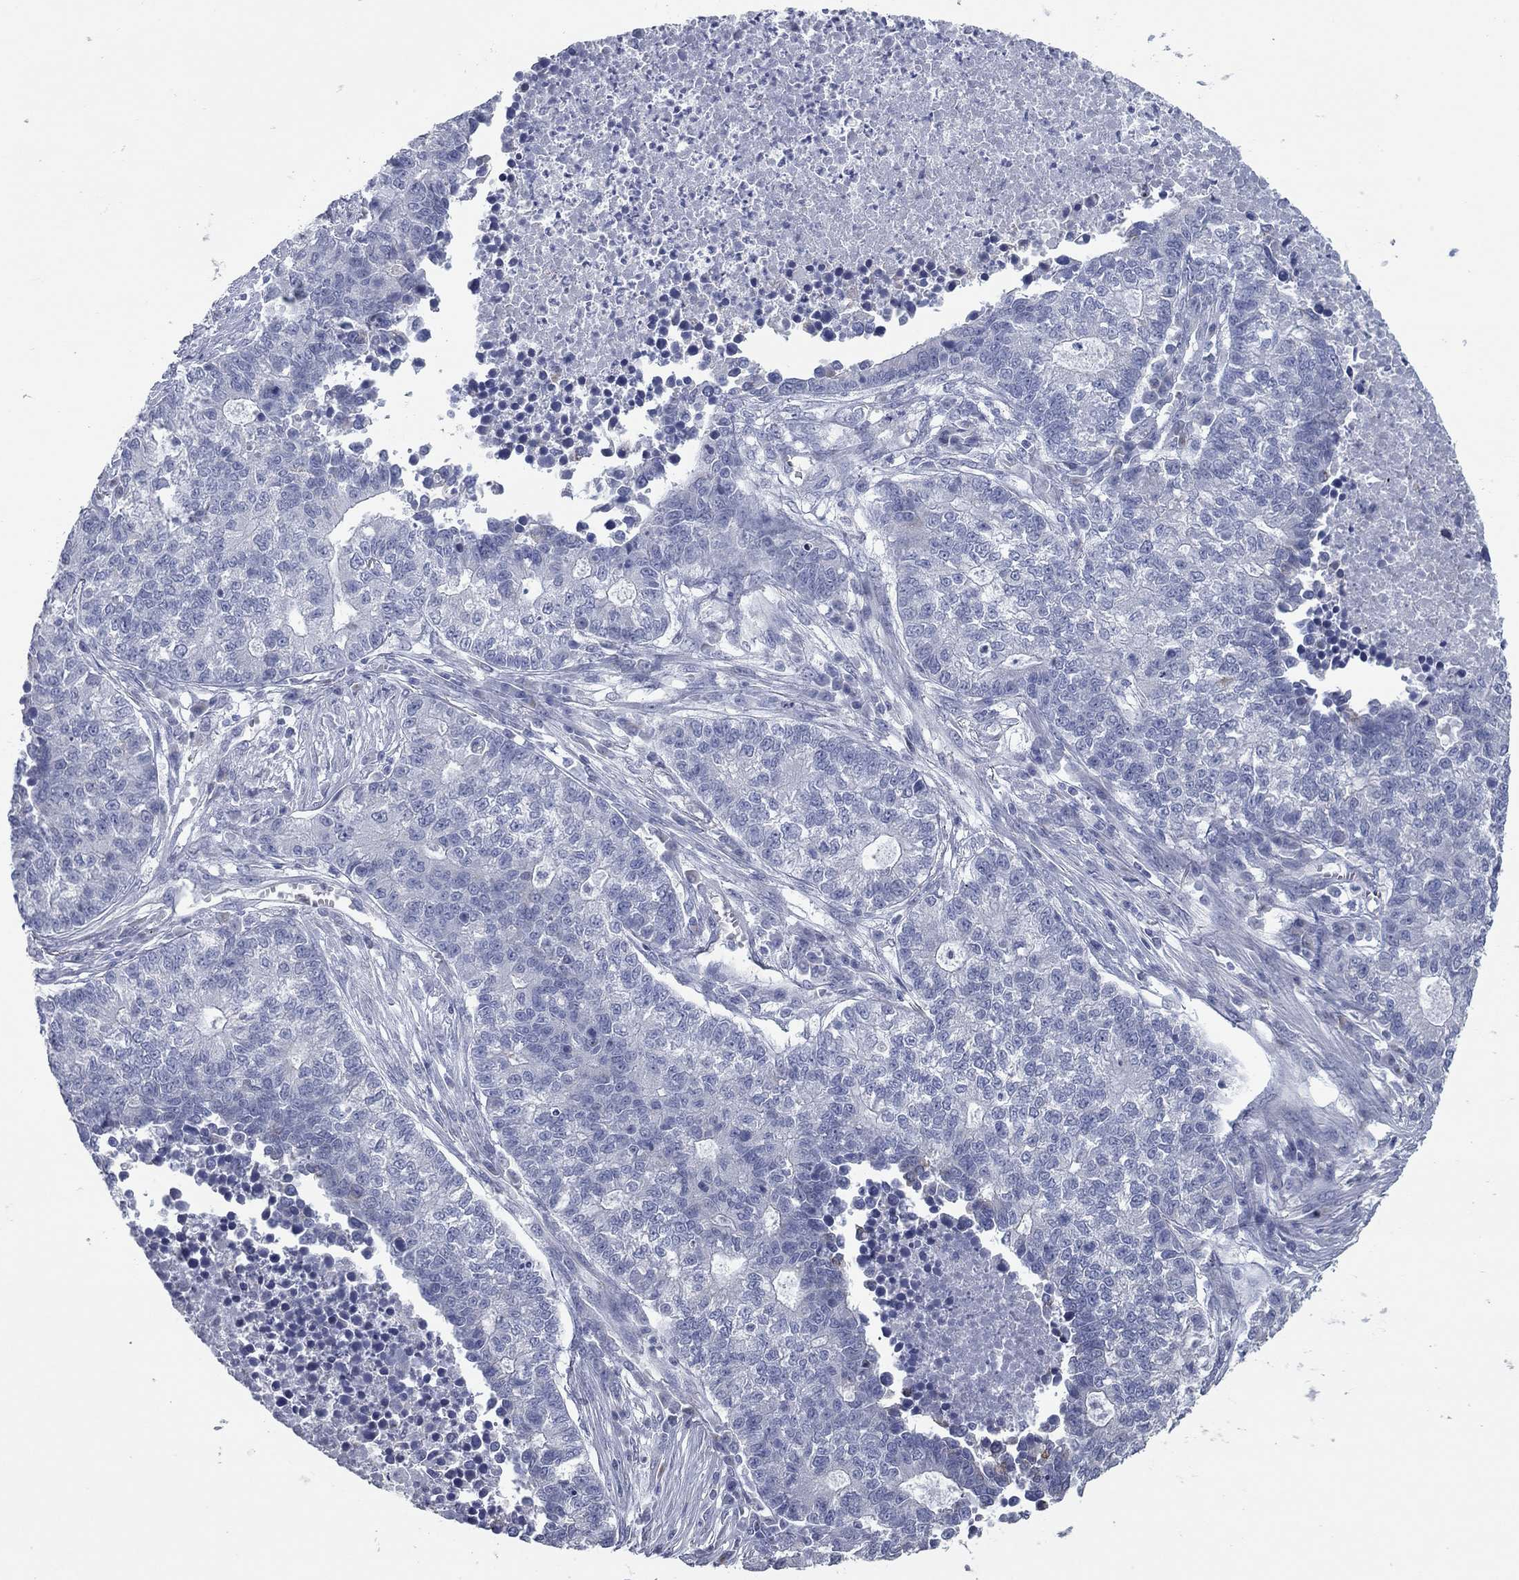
{"staining": {"intensity": "negative", "quantity": "none", "location": "none"}, "tissue": "lung cancer", "cell_type": "Tumor cells", "image_type": "cancer", "snomed": [{"axis": "morphology", "description": "Adenocarcinoma, NOS"}, {"axis": "topography", "description": "Lung"}], "caption": "DAB immunohistochemical staining of lung cancer displays no significant expression in tumor cells.", "gene": "TAC1", "patient": {"sex": "male", "age": 57}}